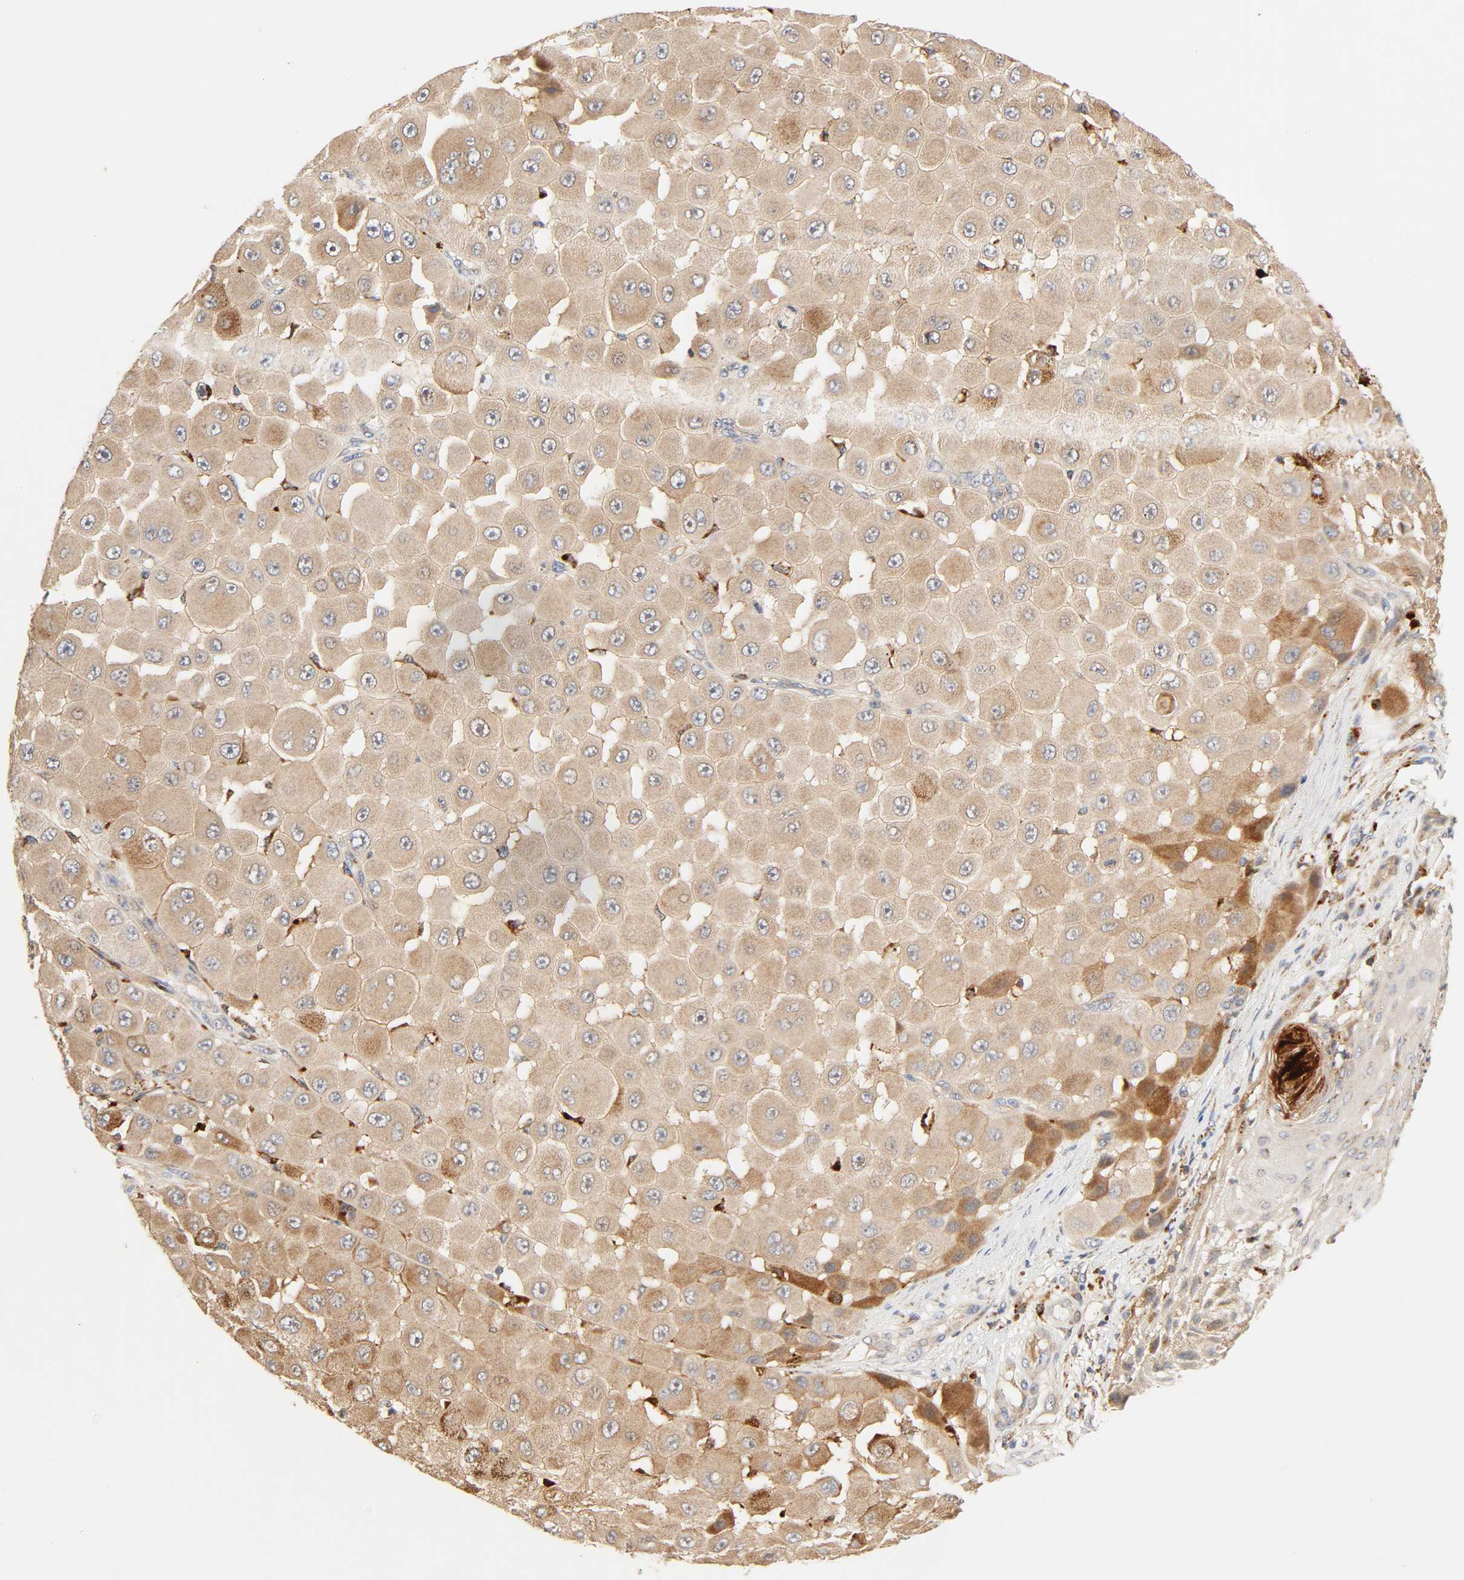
{"staining": {"intensity": "moderate", "quantity": ">75%", "location": "cytoplasmic/membranous"}, "tissue": "melanoma", "cell_type": "Tumor cells", "image_type": "cancer", "snomed": [{"axis": "morphology", "description": "Malignant melanoma, NOS"}, {"axis": "topography", "description": "Skin"}], "caption": "Immunohistochemistry (IHC) (DAB (3,3'-diaminobenzidine)) staining of melanoma shows moderate cytoplasmic/membranous protein expression in approximately >75% of tumor cells.", "gene": "MAPK6", "patient": {"sex": "female", "age": 81}}